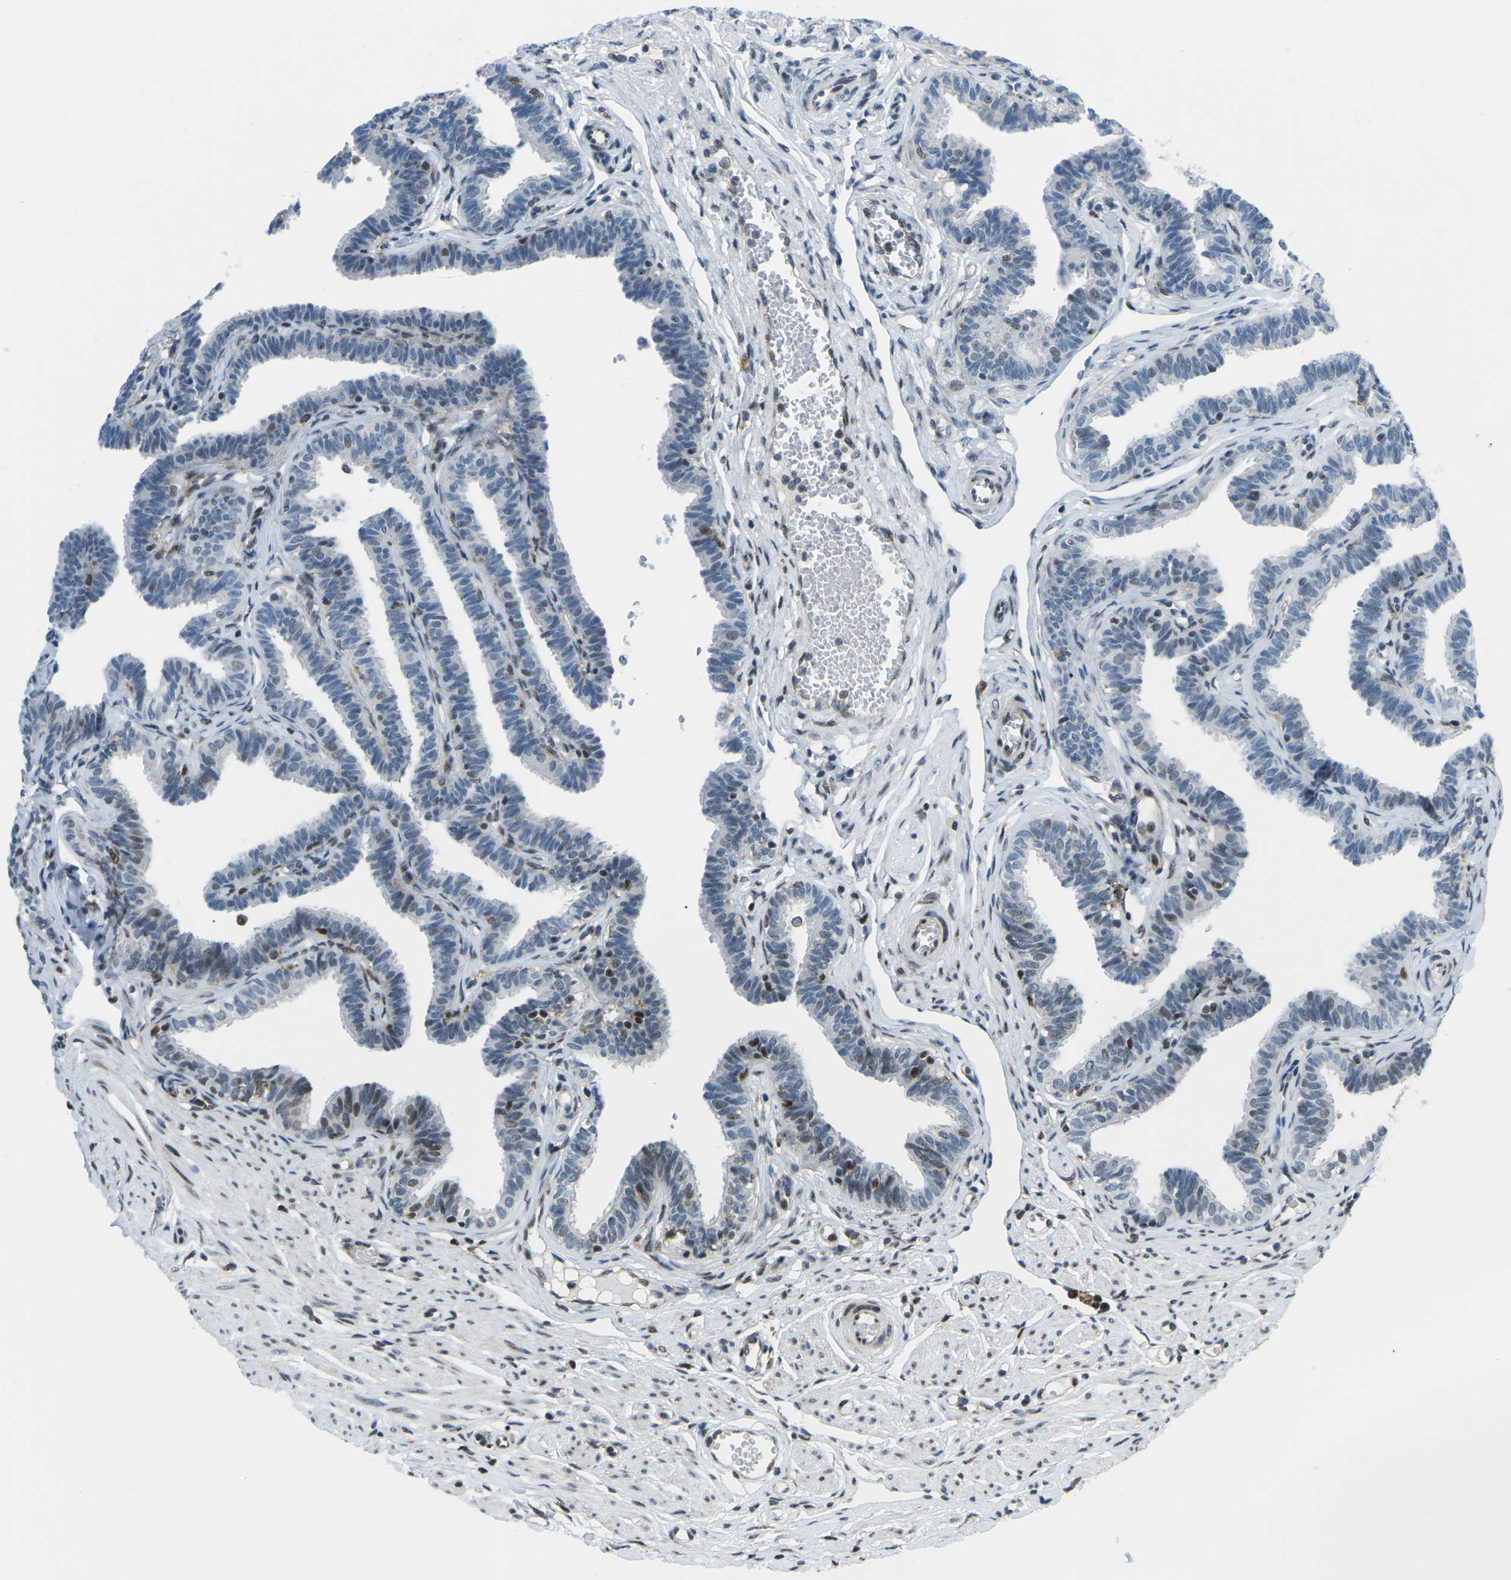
{"staining": {"intensity": "moderate", "quantity": "<25%", "location": "nuclear"}, "tissue": "fallopian tube", "cell_type": "Glandular cells", "image_type": "normal", "snomed": [{"axis": "morphology", "description": "Normal tissue, NOS"}, {"axis": "topography", "description": "Fallopian tube"}, {"axis": "topography", "description": "Ovary"}], "caption": "Immunohistochemical staining of unremarkable fallopian tube displays moderate nuclear protein staining in approximately <25% of glandular cells. (DAB (3,3'-diaminobenzidine) IHC with brightfield microscopy, high magnification).", "gene": "MBNL1", "patient": {"sex": "female", "age": 23}}